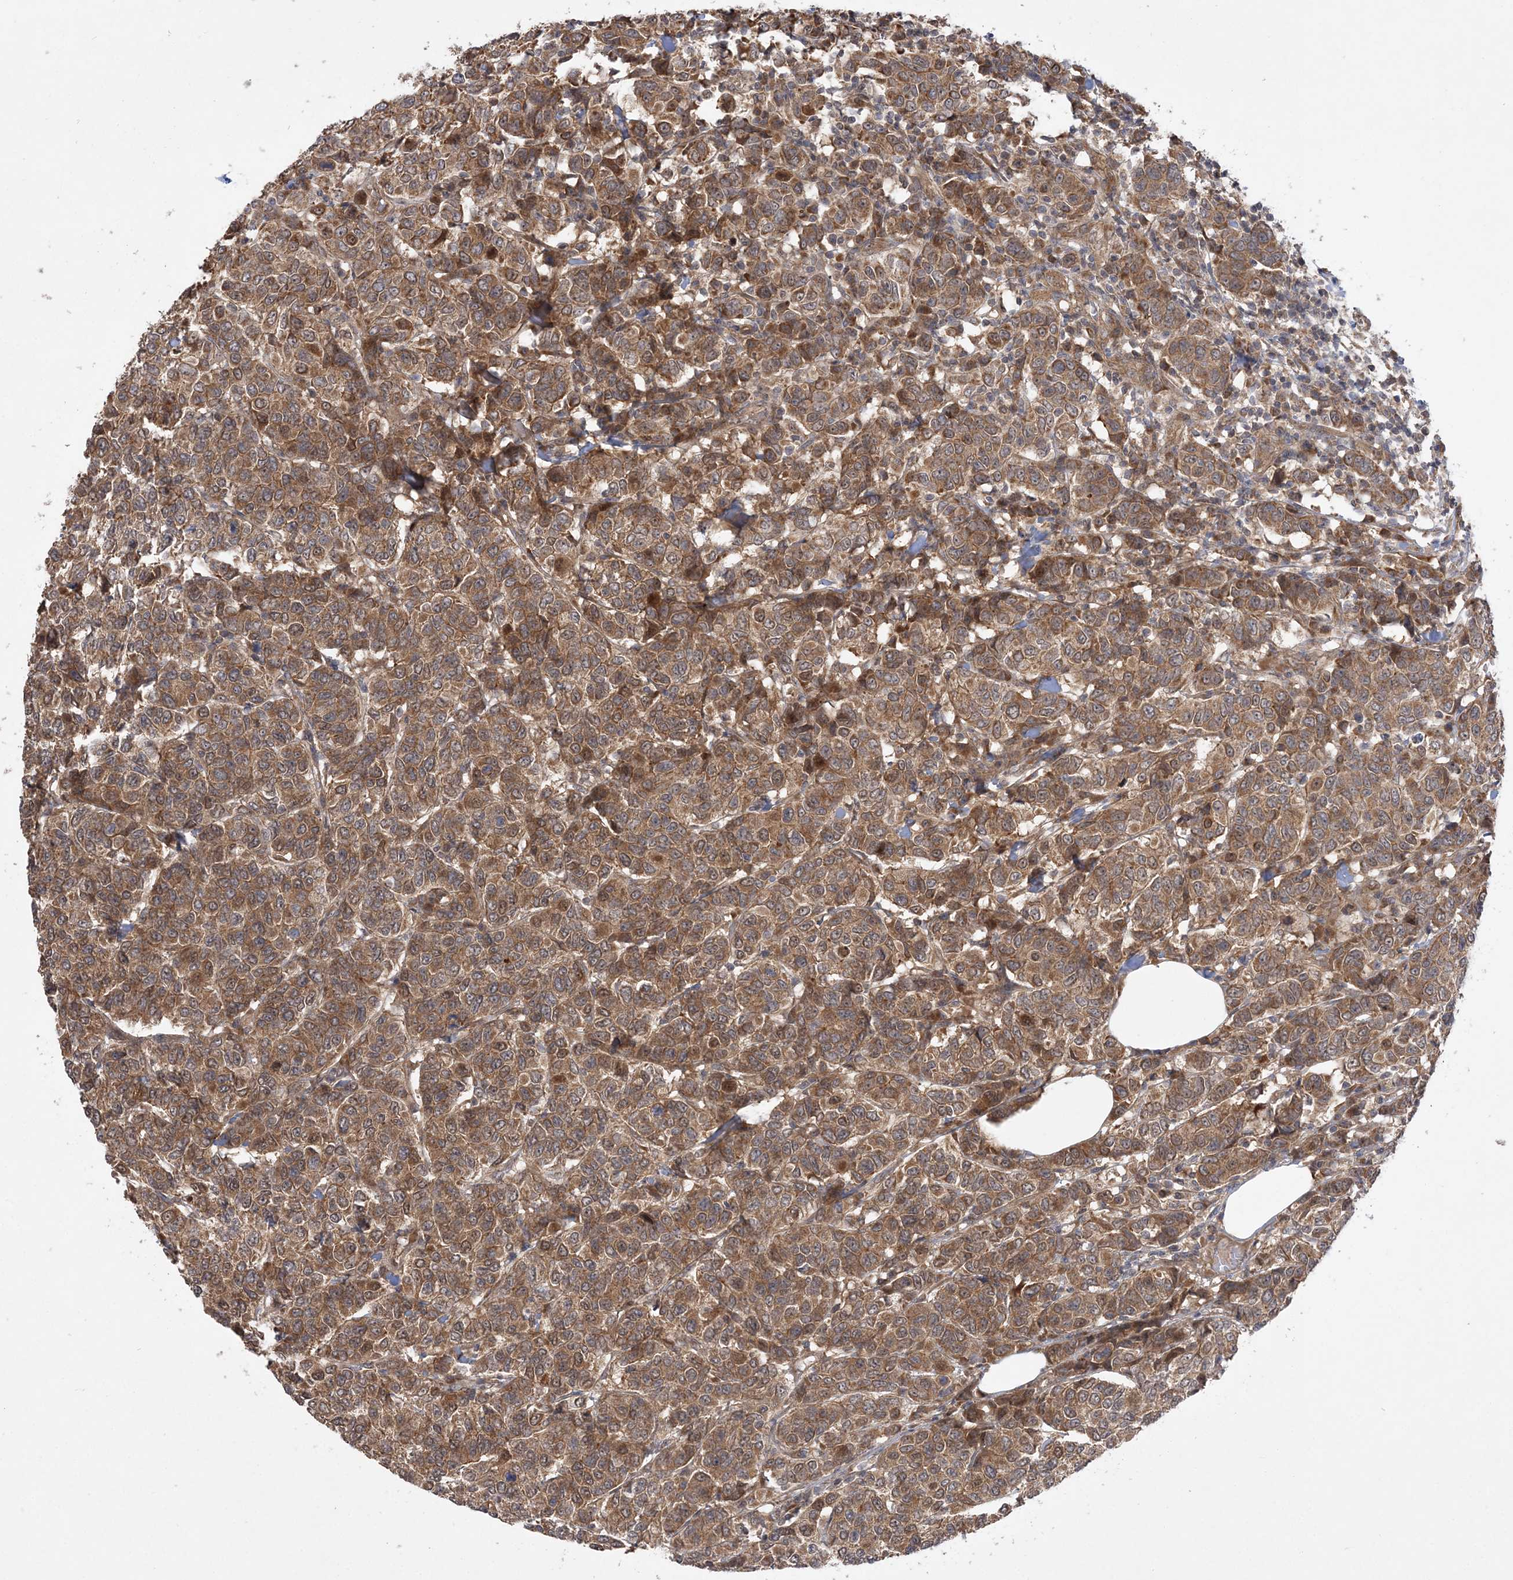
{"staining": {"intensity": "moderate", "quantity": ">75%", "location": "cytoplasmic/membranous,nuclear"}, "tissue": "breast cancer", "cell_type": "Tumor cells", "image_type": "cancer", "snomed": [{"axis": "morphology", "description": "Duct carcinoma"}, {"axis": "topography", "description": "Breast"}], "caption": "A histopathology image showing moderate cytoplasmic/membranous and nuclear positivity in approximately >75% of tumor cells in intraductal carcinoma (breast), as visualized by brown immunohistochemical staining.", "gene": "MMADHC", "patient": {"sex": "female", "age": 55}}